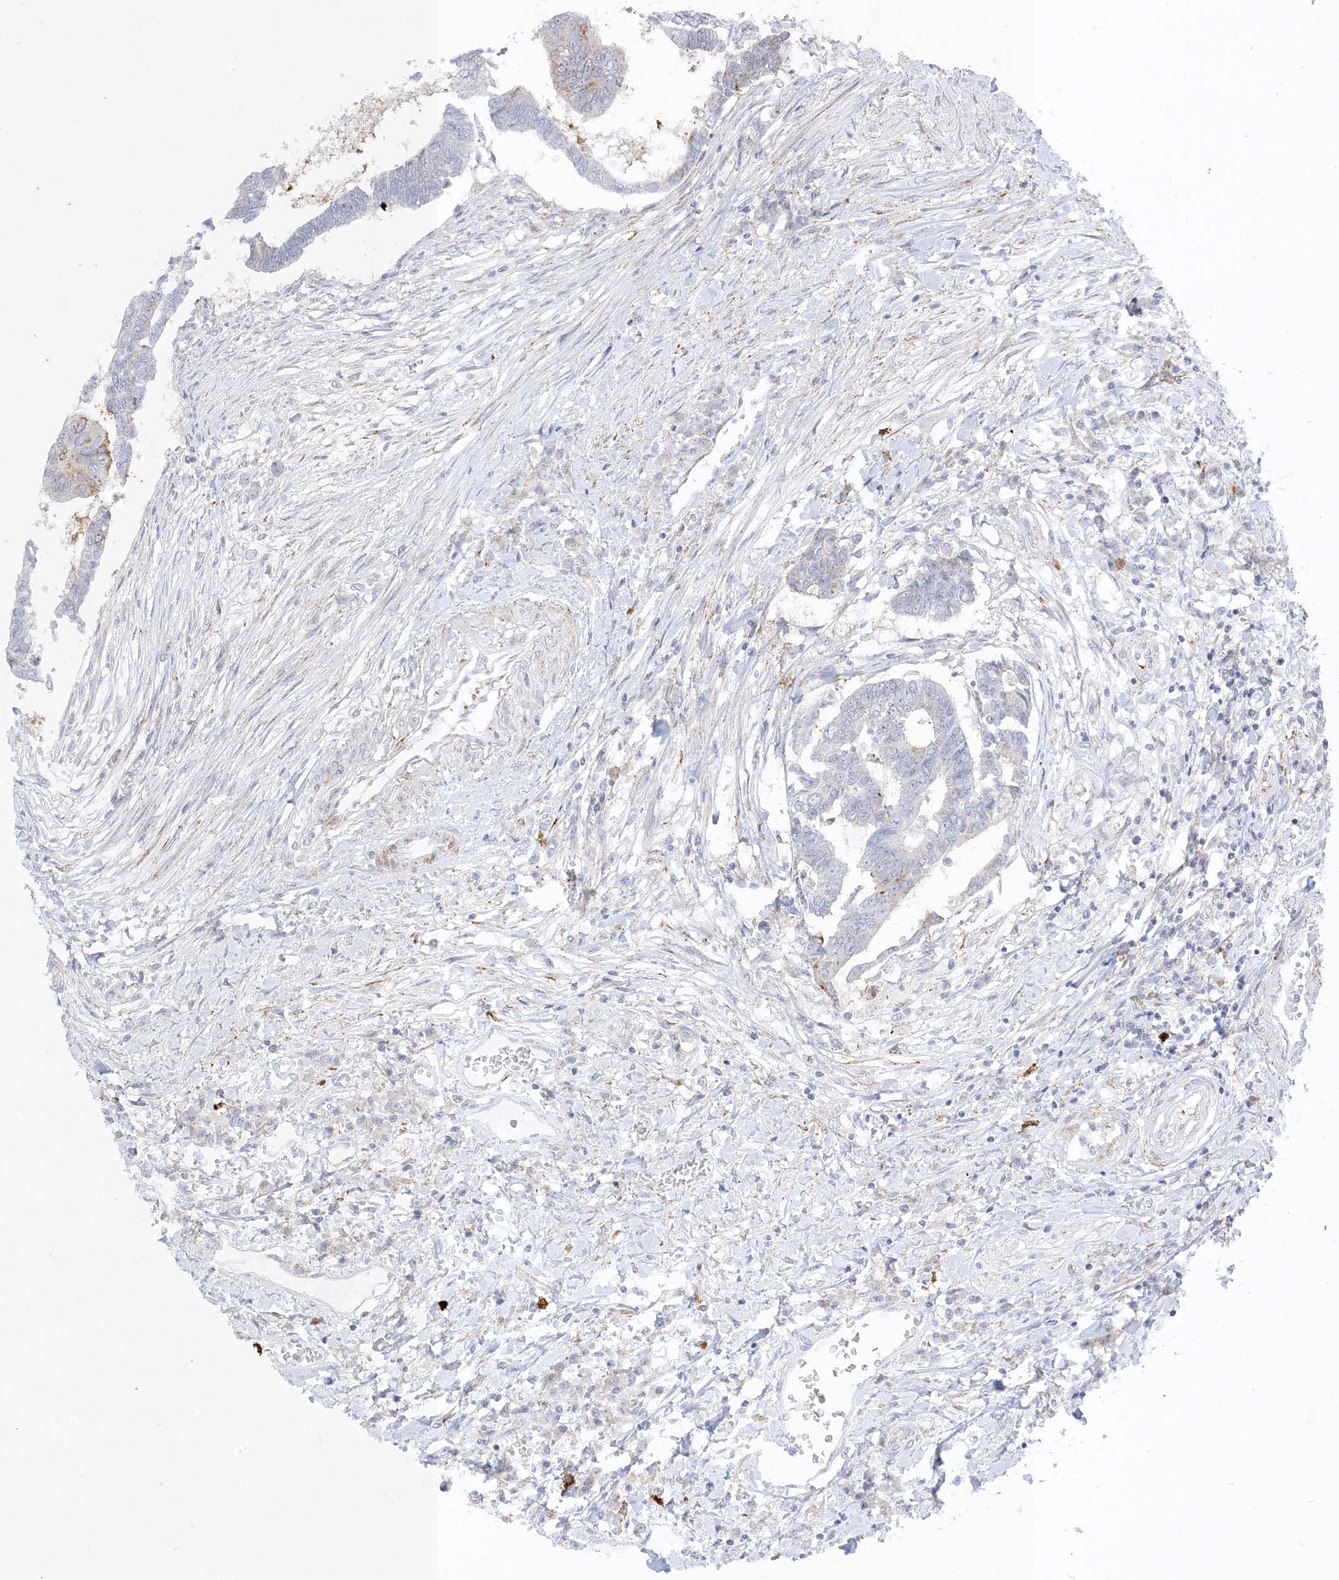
{"staining": {"intensity": "weak", "quantity": "<25%", "location": "cytoplasmic/membranous"}, "tissue": "colorectal cancer", "cell_type": "Tumor cells", "image_type": "cancer", "snomed": [{"axis": "morphology", "description": "Adenocarcinoma, NOS"}, {"axis": "topography", "description": "Rectum"}], "caption": "A high-resolution micrograph shows immunohistochemistry (IHC) staining of adenocarcinoma (colorectal), which shows no significant expression in tumor cells. (Immunohistochemistry (ihc), brightfield microscopy, high magnification).", "gene": "RAC1", "patient": {"sex": "female", "age": 65}}